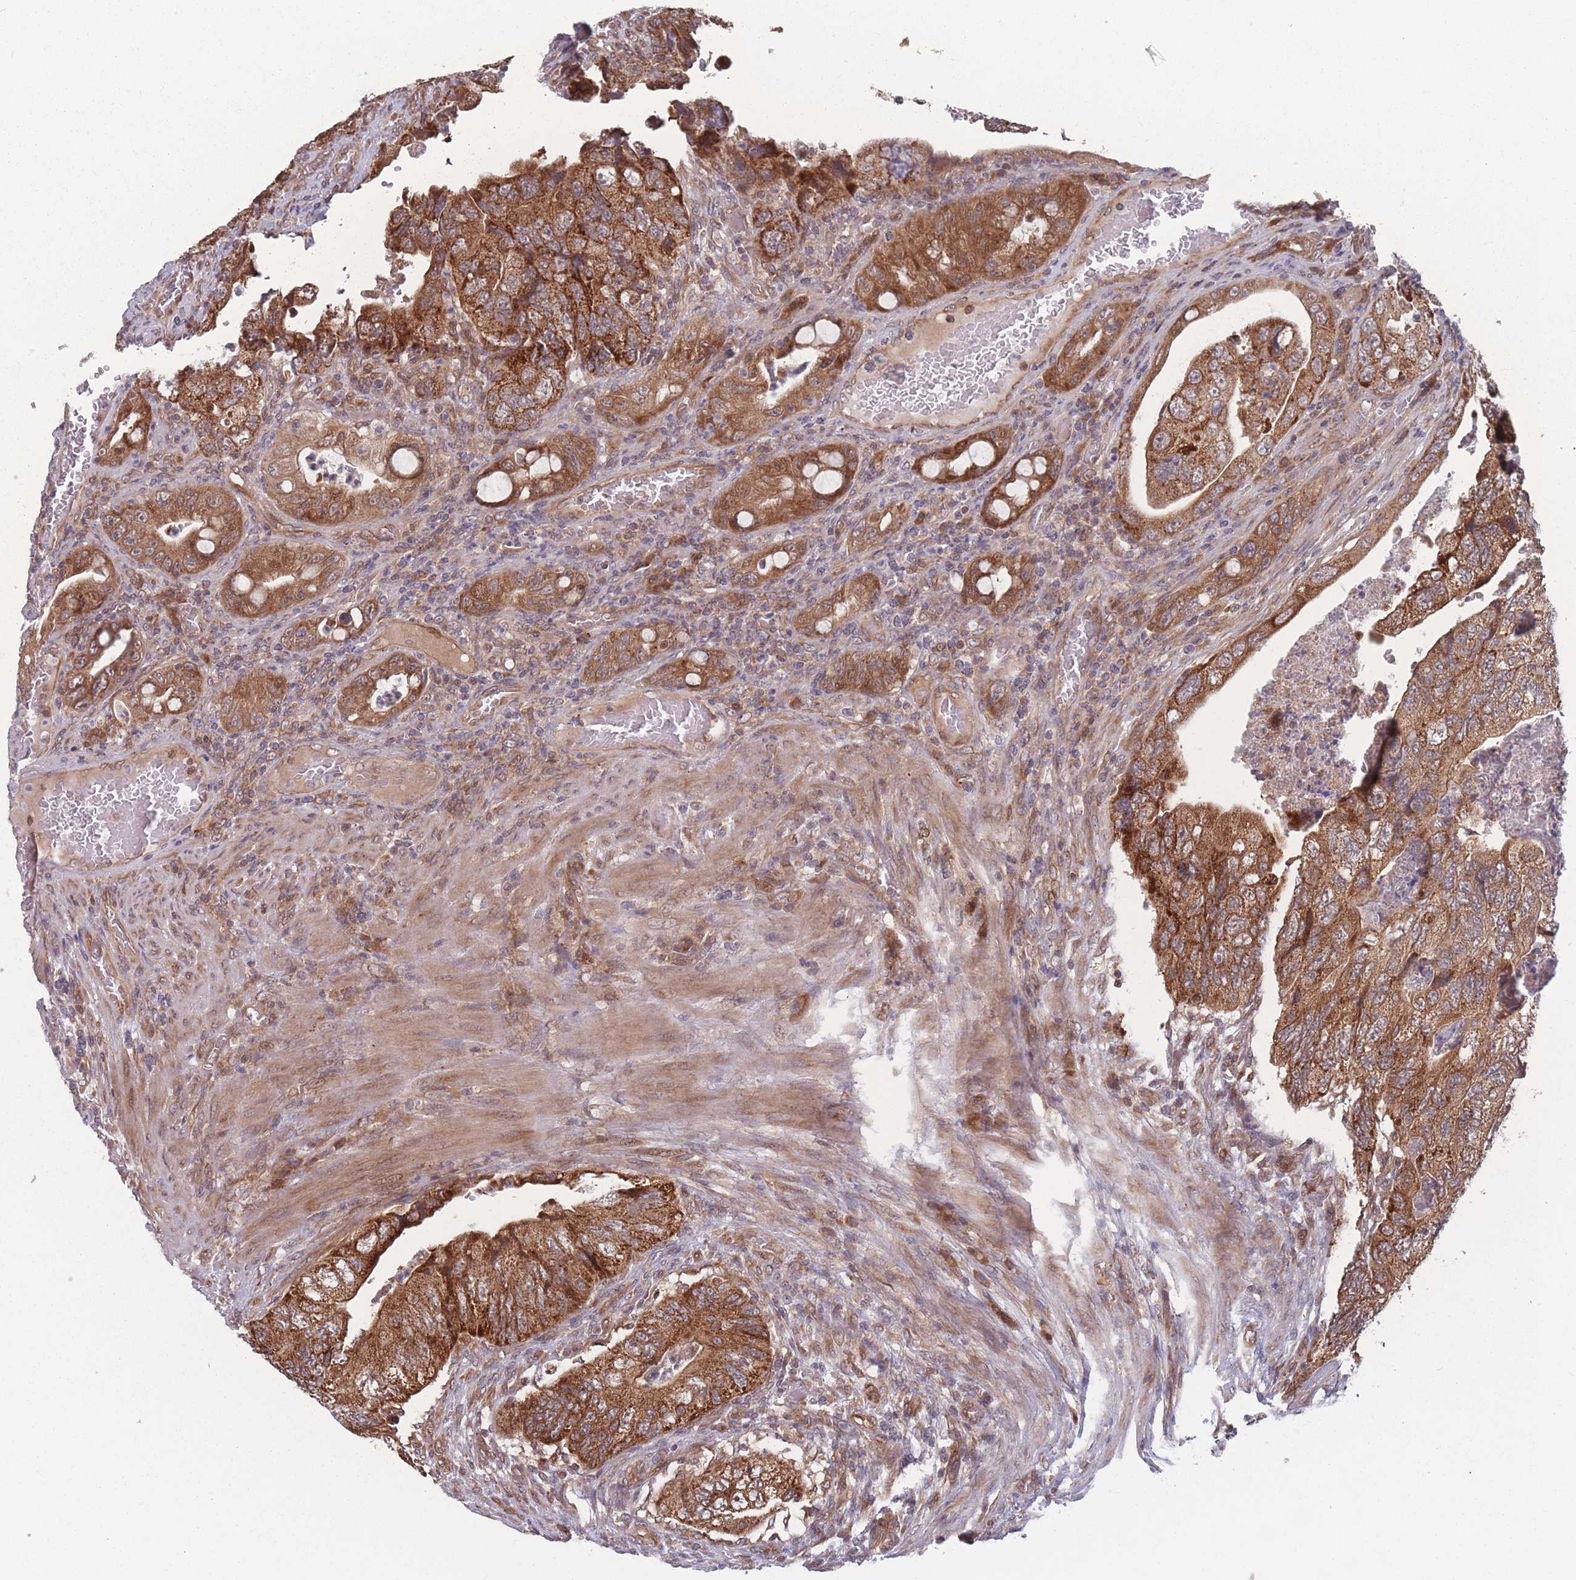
{"staining": {"intensity": "strong", "quantity": ">75%", "location": "cytoplasmic/membranous"}, "tissue": "colorectal cancer", "cell_type": "Tumor cells", "image_type": "cancer", "snomed": [{"axis": "morphology", "description": "Adenocarcinoma, NOS"}, {"axis": "topography", "description": "Rectum"}], "caption": "Human adenocarcinoma (colorectal) stained with a brown dye demonstrates strong cytoplasmic/membranous positive expression in approximately >75% of tumor cells.", "gene": "RPS18", "patient": {"sex": "male", "age": 63}}